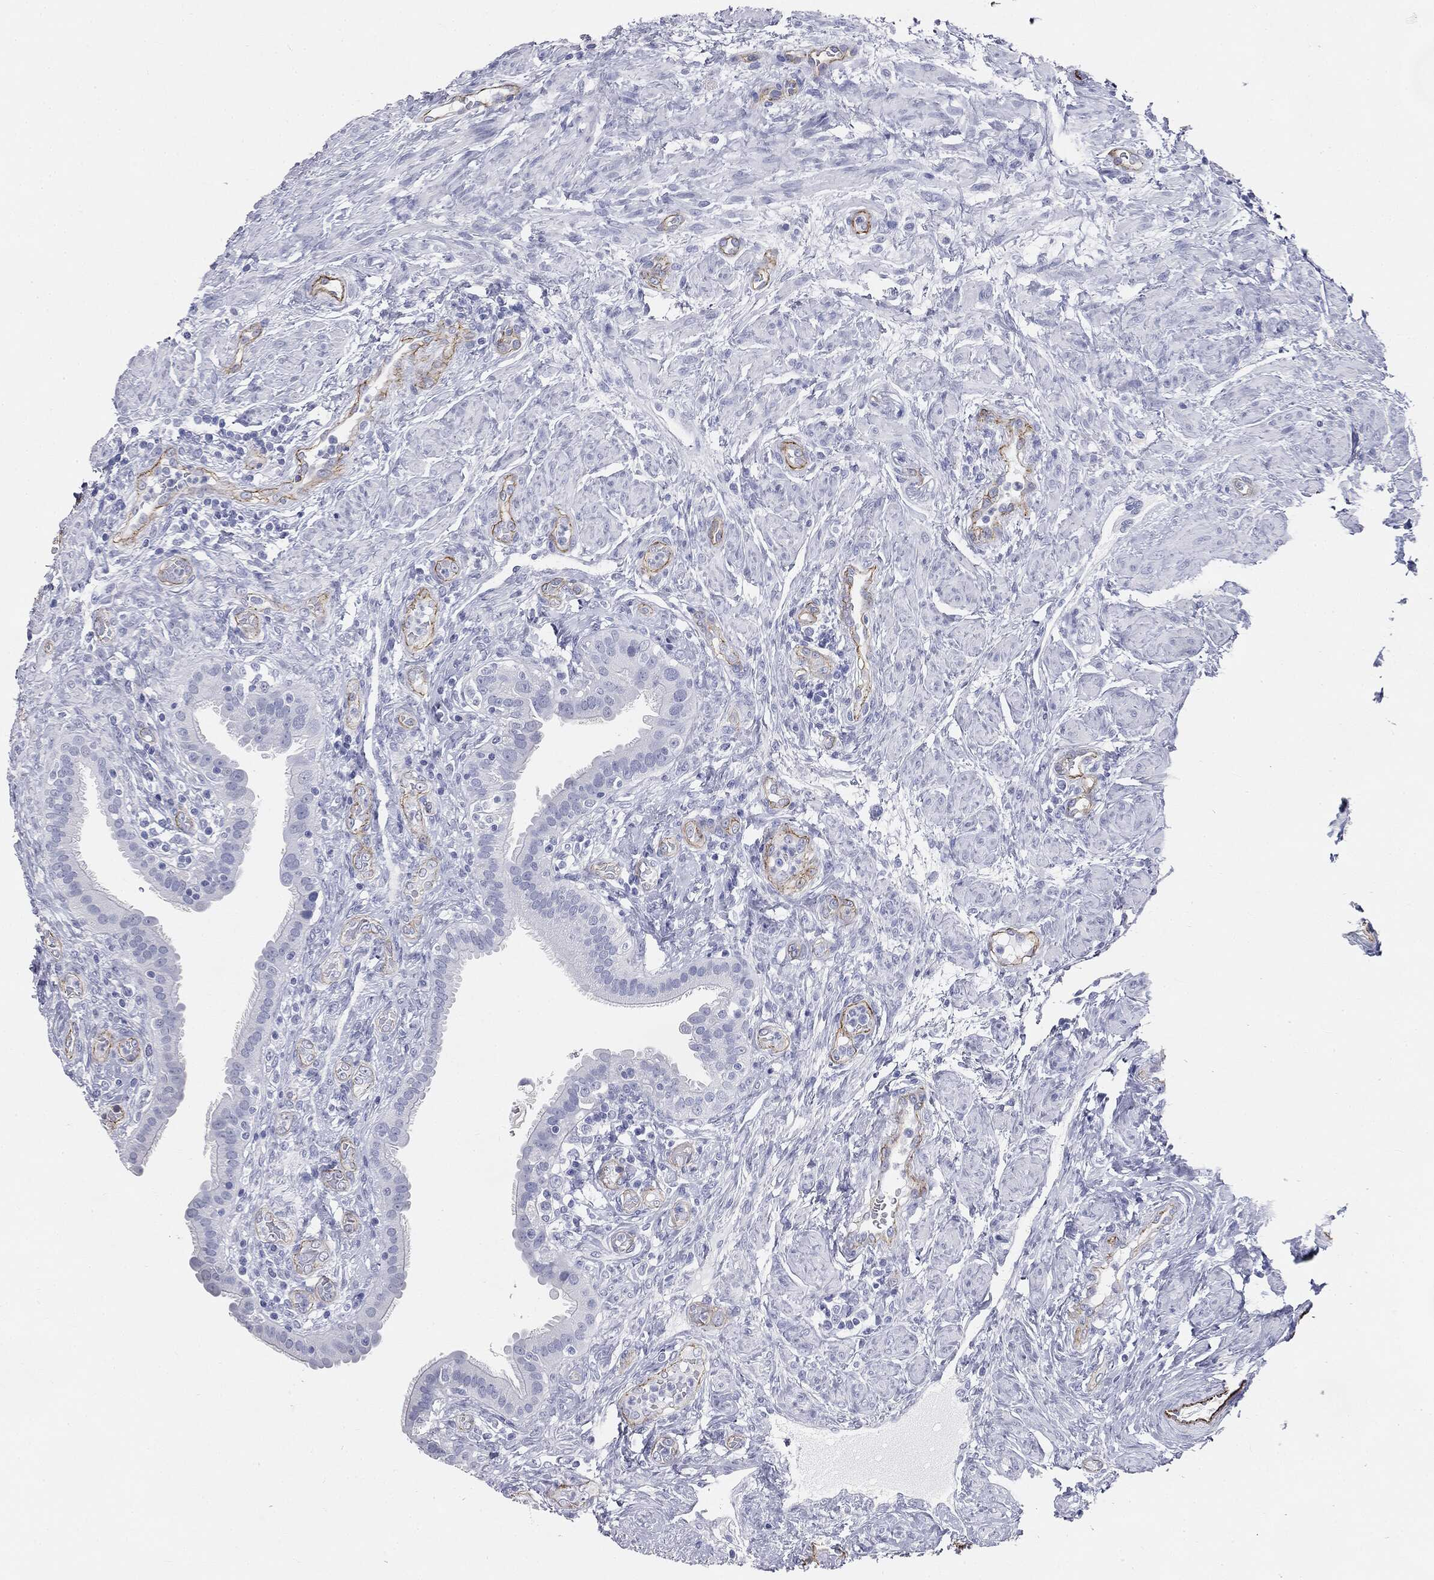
{"staining": {"intensity": "negative", "quantity": "none", "location": "none"}, "tissue": "fallopian tube", "cell_type": "Glandular cells", "image_type": "normal", "snomed": [{"axis": "morphology", "description": "Normal tissue, NOS"}, {"axis": "topography", "description": "Fallopian tube"}], "caption": "This is an immunohistochemistry micrograph of unremarkable fallopian tube. There is no positivity in glandular cells.", "gene": "MUC5AC", "patient": {"sex": "female", "age": 41}}